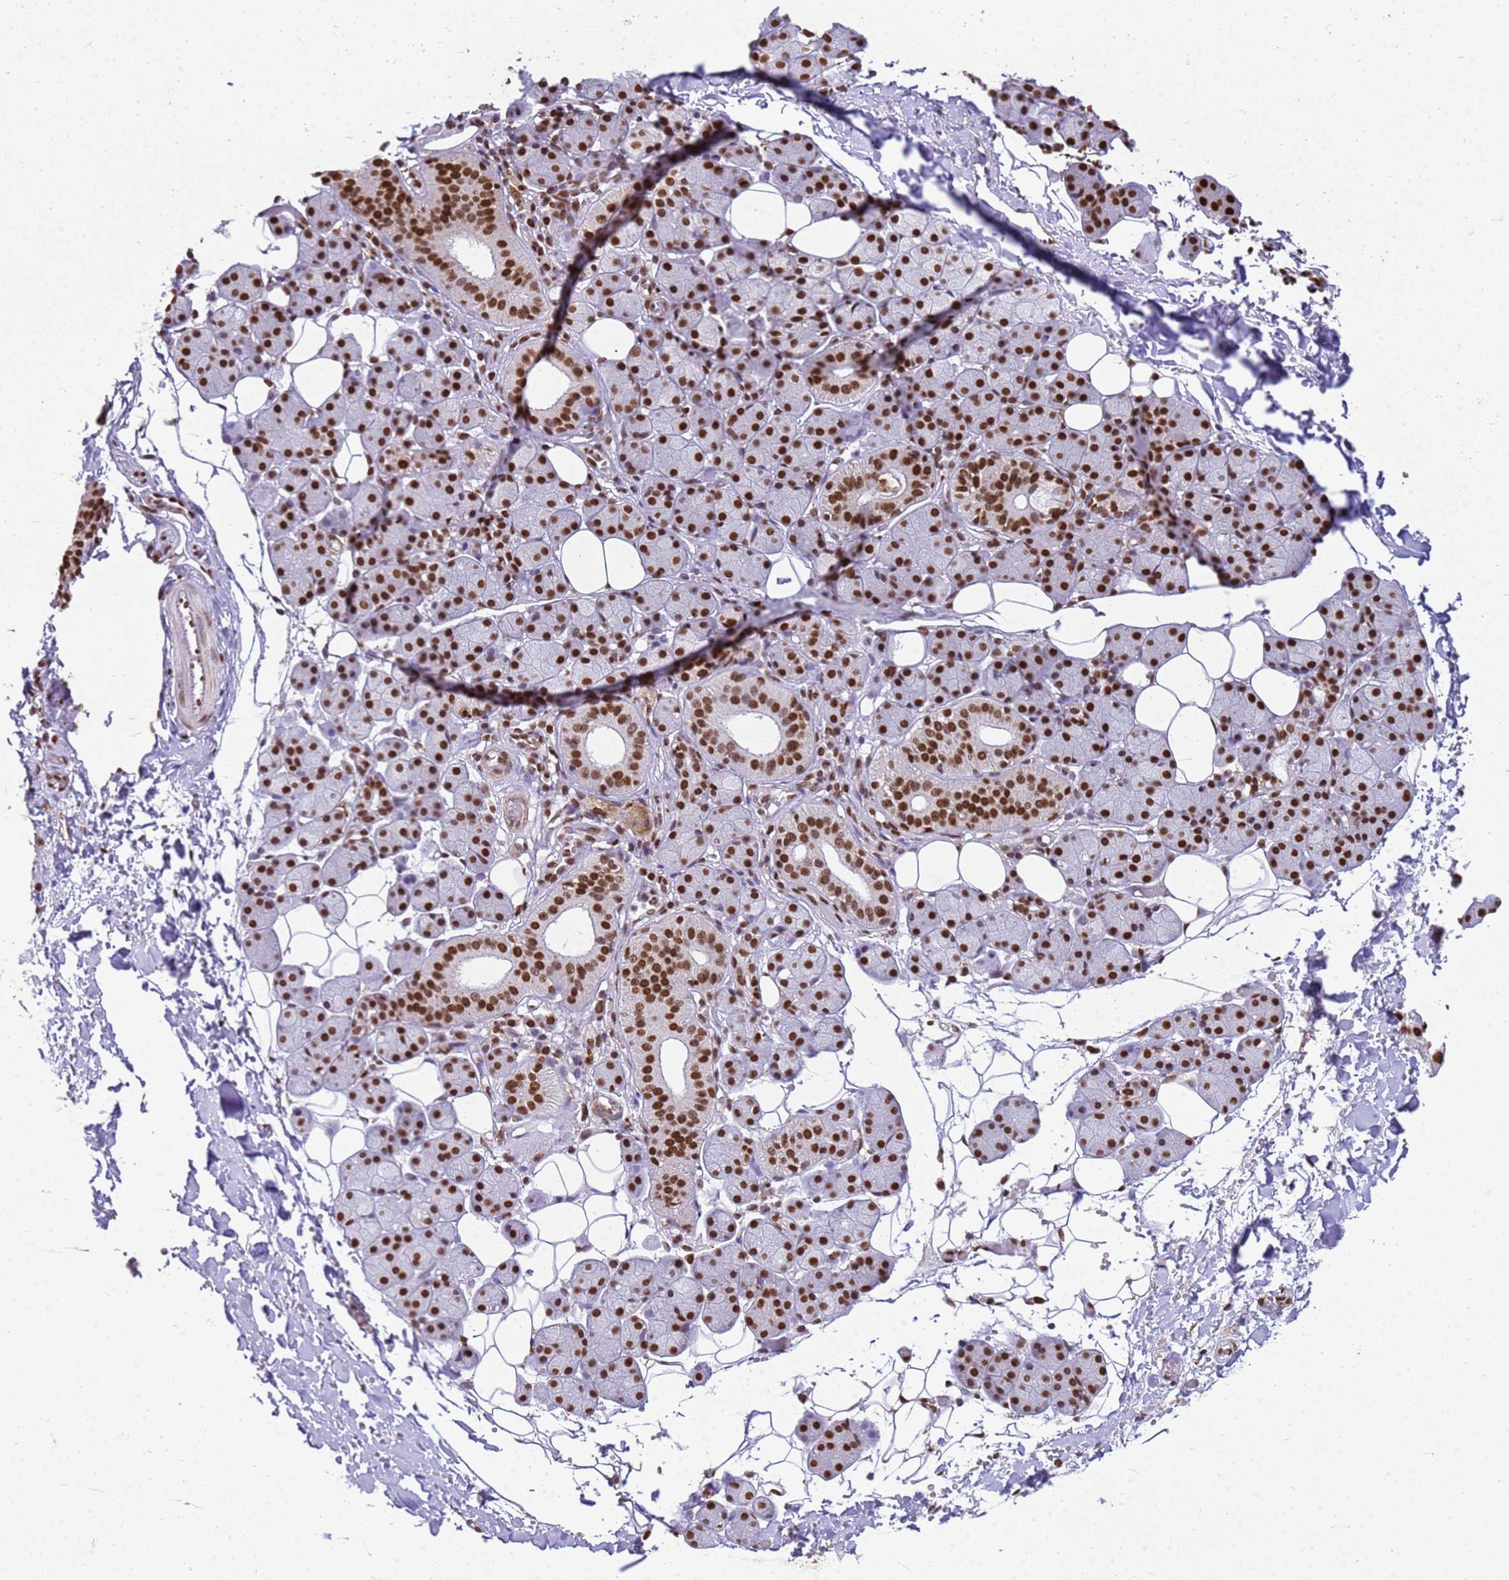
{"staining": {"intensity": "strong", "quantity": ">75%", "location": "nuclear"}, "tissue": "salivary gland", "cell_type": "Glandular cells", "image_type": "normal", "snomed": [{"axis": "morphology", "description": "Normal tissue, NOS"}, {"axis": "topography", "description": "Salivary gland"}], "caption": "Glandular cells reveal high levels of strong nuclear expression in approximately >75% of cells in normal human salivary gland.", "gene": "APEX1", "patient": {"sex": "female", "age": 33}}